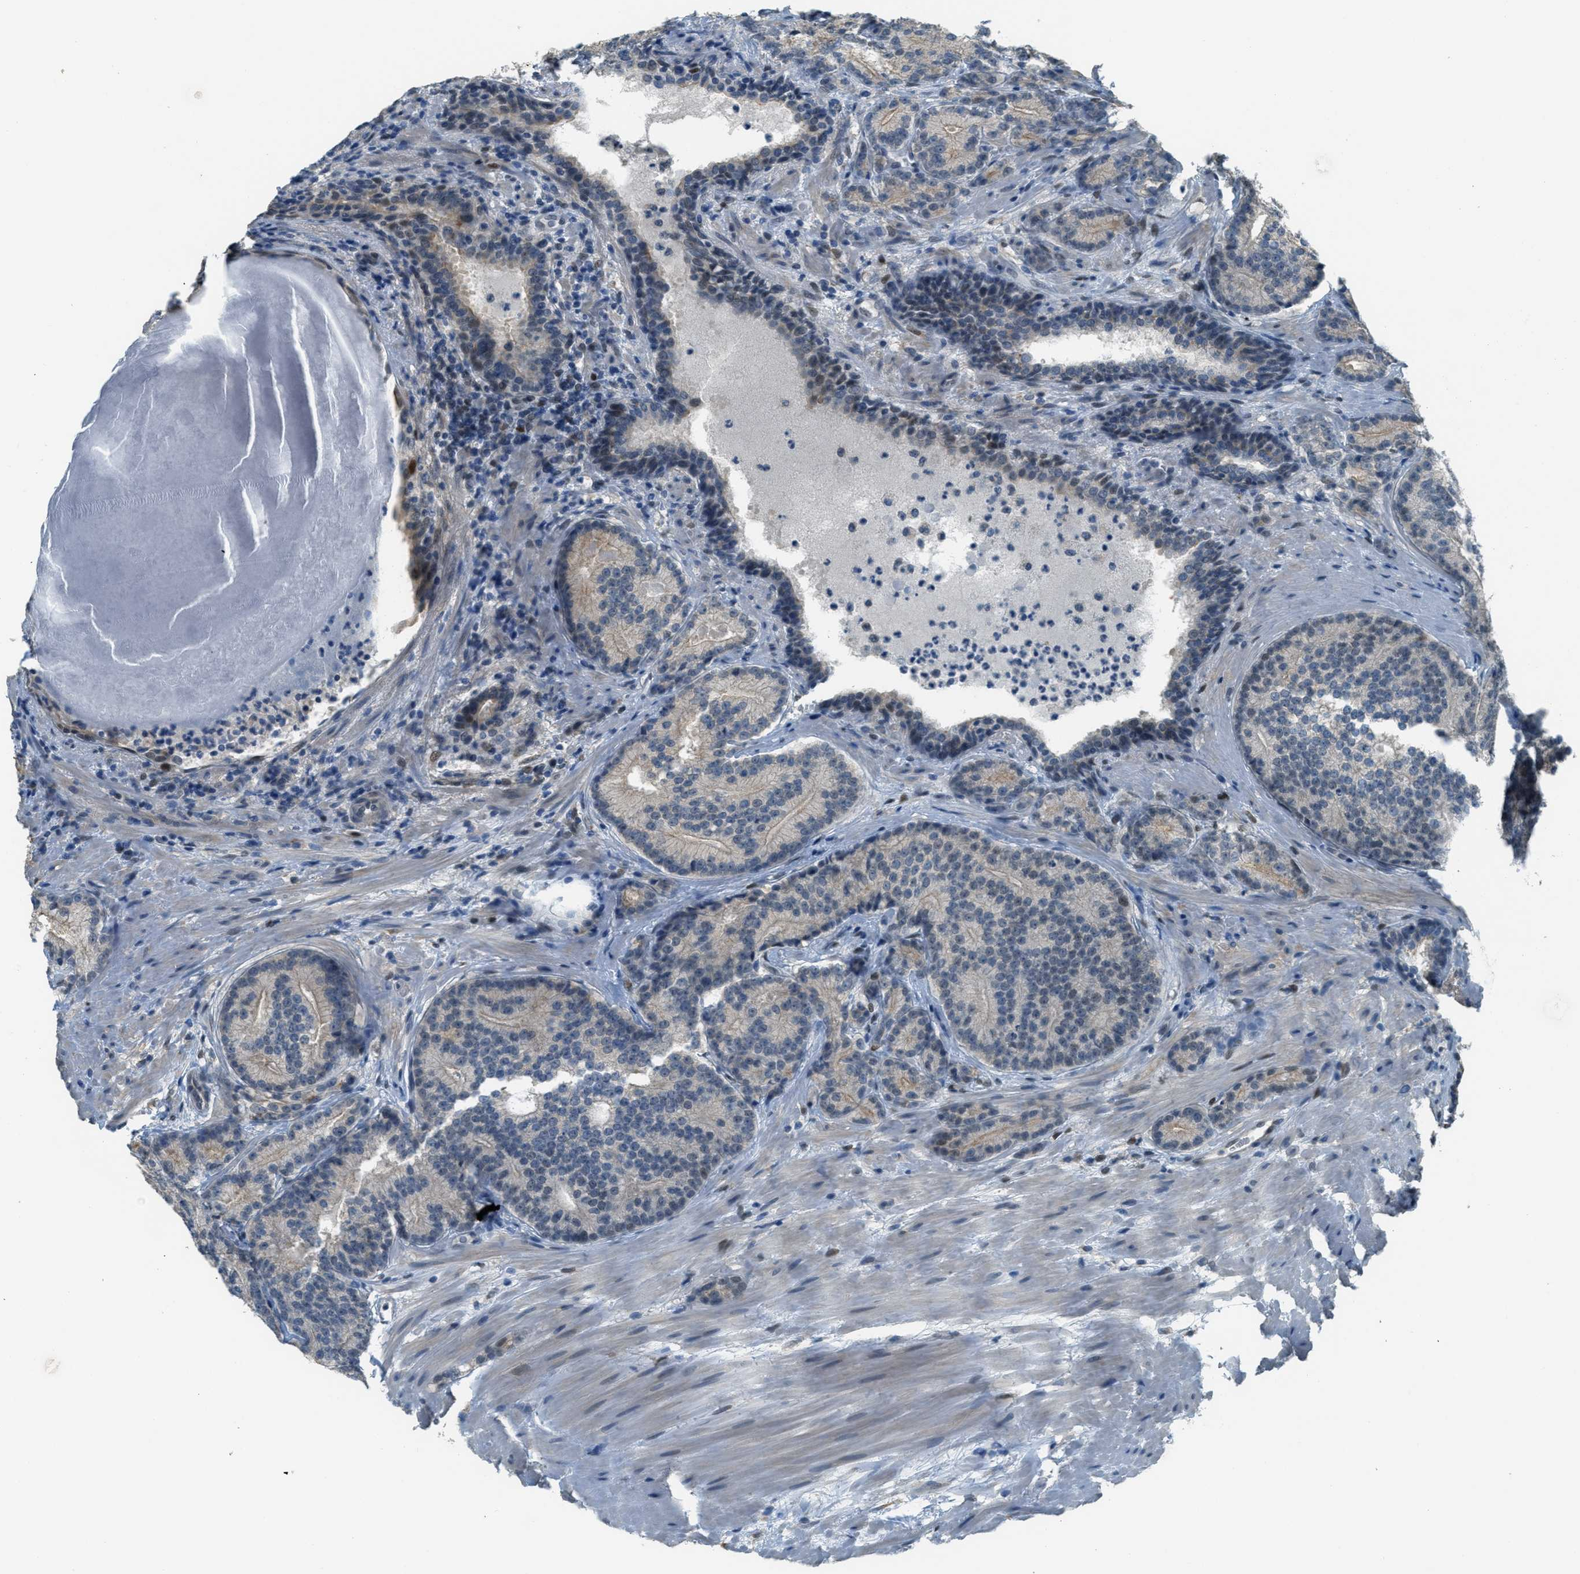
{"staining": {"intensity": "weak", "quantity": "25%-75%", "location": "cytoplasmic/membranous"}, "tissue": "prostate cancer", "cell_type": "Tumor cells", "image_type": "cancer", "snomed": [{"axis": "morphology", "description": "Adenocarcinoma, High grade"}, {"axis": "topography", "description": "Prostate"}], "caption": "Immunohistochemistry photomicrograph of human prostate high-grade adenocarcinoma stained for a protein (brown), which demonstrates low levels of weak cytoplasmic/membranous expression in approximately 25%-75% of tumor cells.", "gene": "TCF3", "patient": {"sex": "male", "age": 61}}